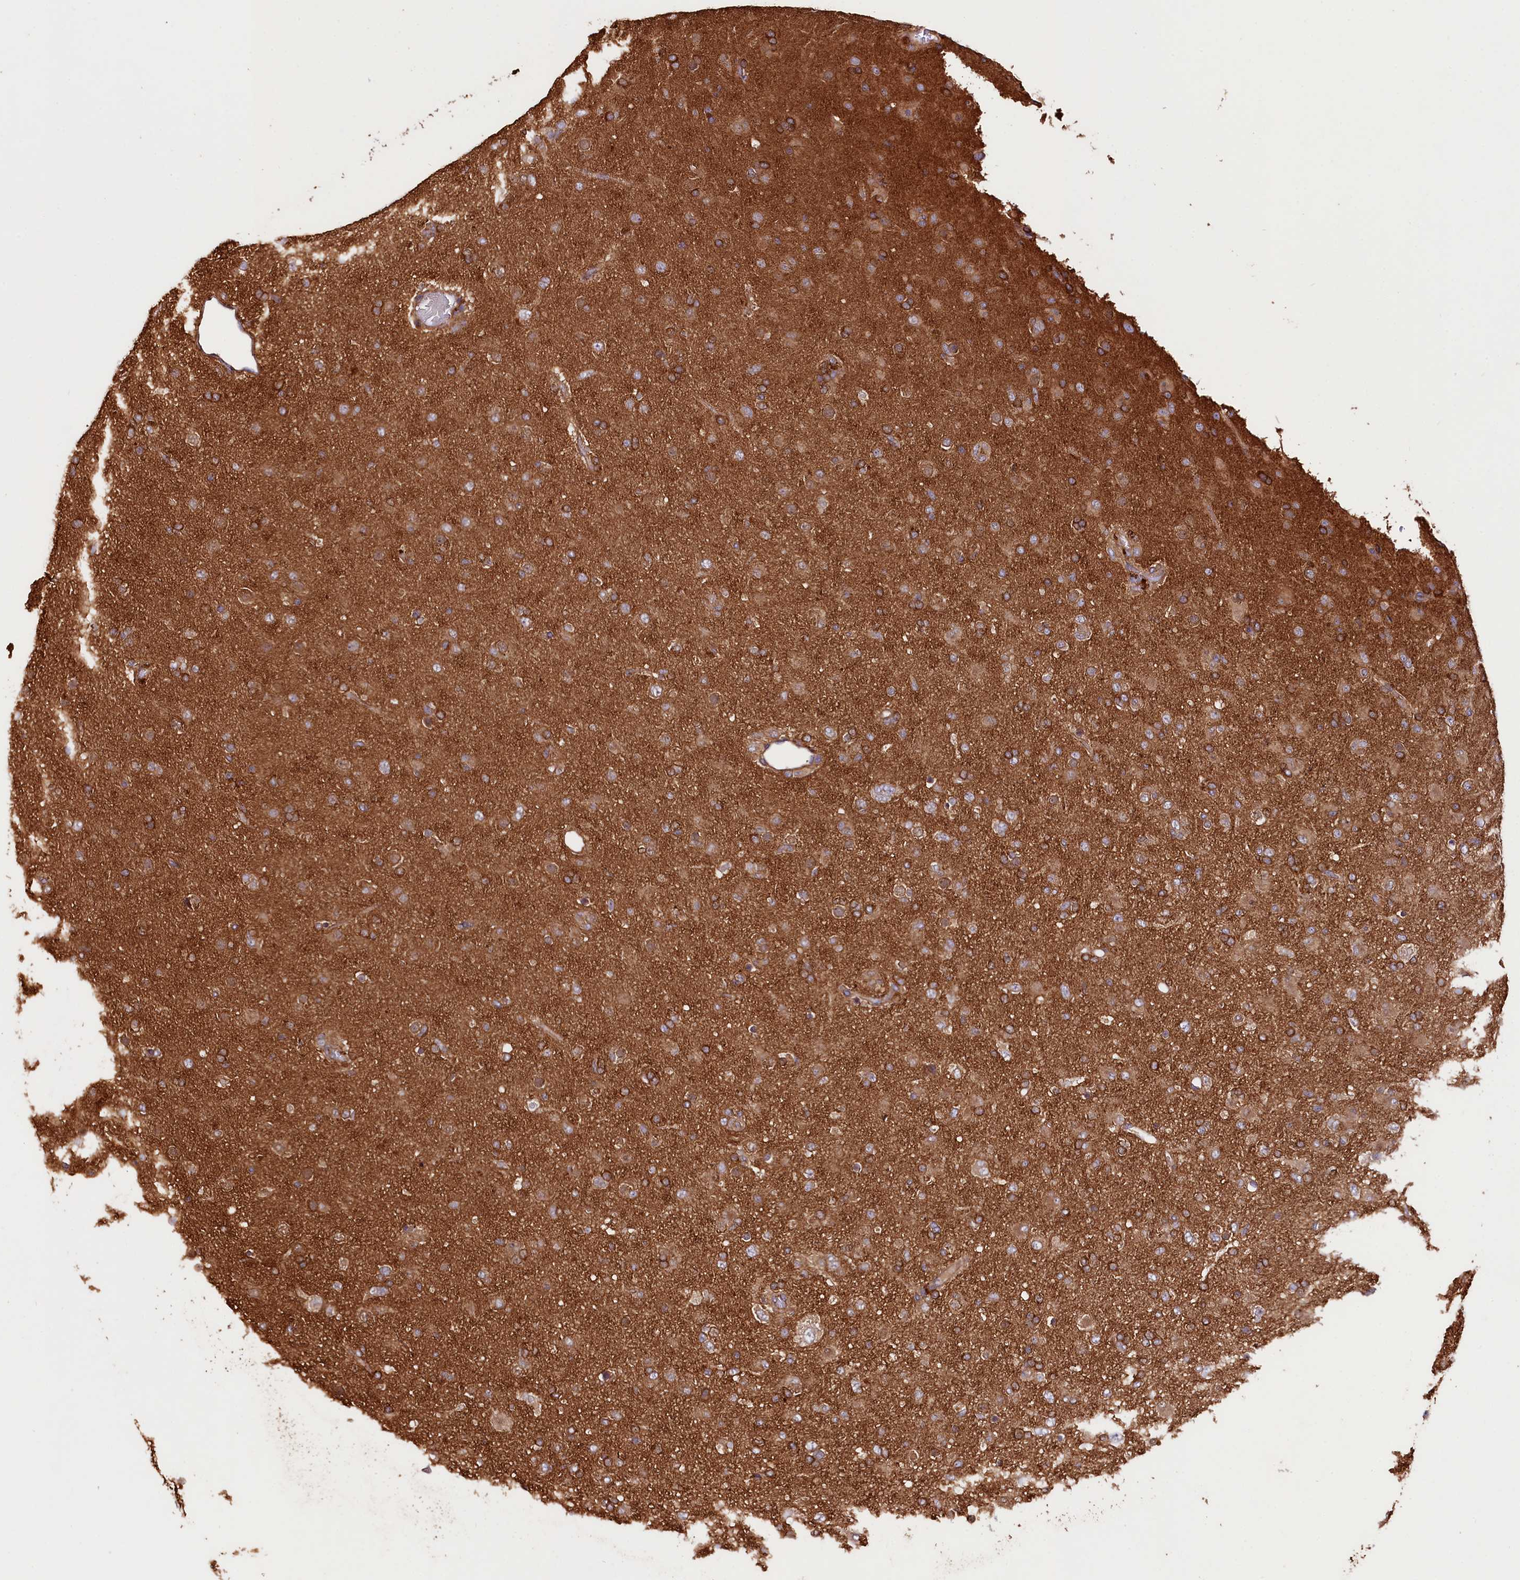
{"staining": {"intensity": "moderate", "quantity": "25%-75%", "location": "cytoplasmic/membranous"}, "tissue": "glioma", "cell_type": "Tumor cells", "image_type": "cancer", "snomed": [{"axis": "morphology", "description": "Glioma, malignant, Low grade"}, {"axis": "topography", "description": "Brain"}], "caption": "Immunohistochemistry of human glioma displays medium levels of moderate cytoplasmic/membranous staining in approximately 25%-75% of tumor cells.", "gene": "CEP295", "patient": {"sex": "male", "age": 65}}